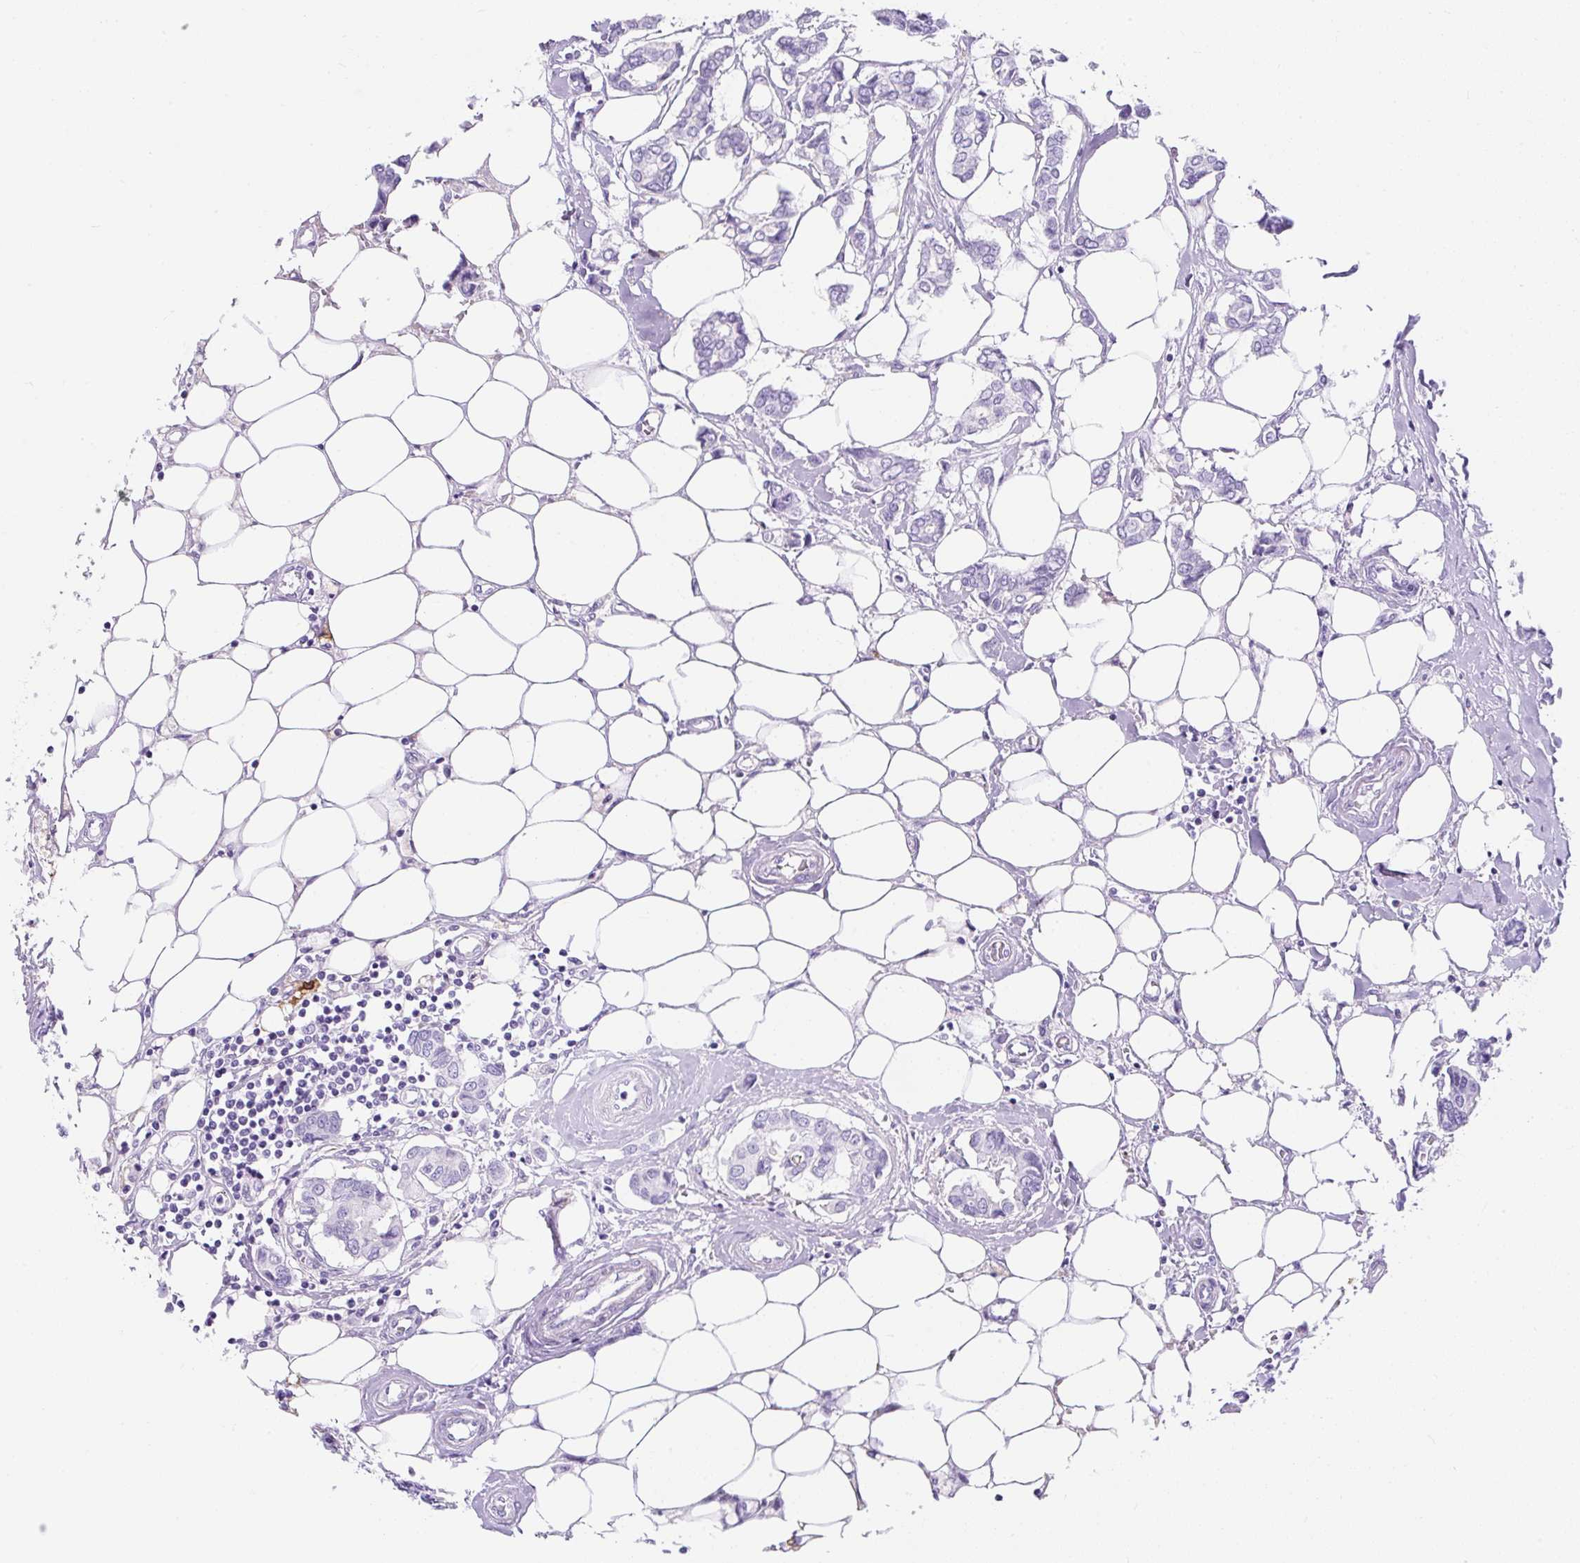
{"staining": {"intensity": "negative", "quantity": "none", "location": "none"}, "tissue": "breast cancer", "cell_type": "Tumor cells", "image_type": "cancer", "snomed": [{"axis": "morphology", "description": "Duct carcinoma"}, {"axis": "topography", "description": "Breast"}], "caption": "The immunohistochemistry (IHC) histopathology image has no significant positivity in tumor cells of breast cancer tissue.", "gene": "APOC4-APOC2", "patient": {"sex": "female", "age": 73}}